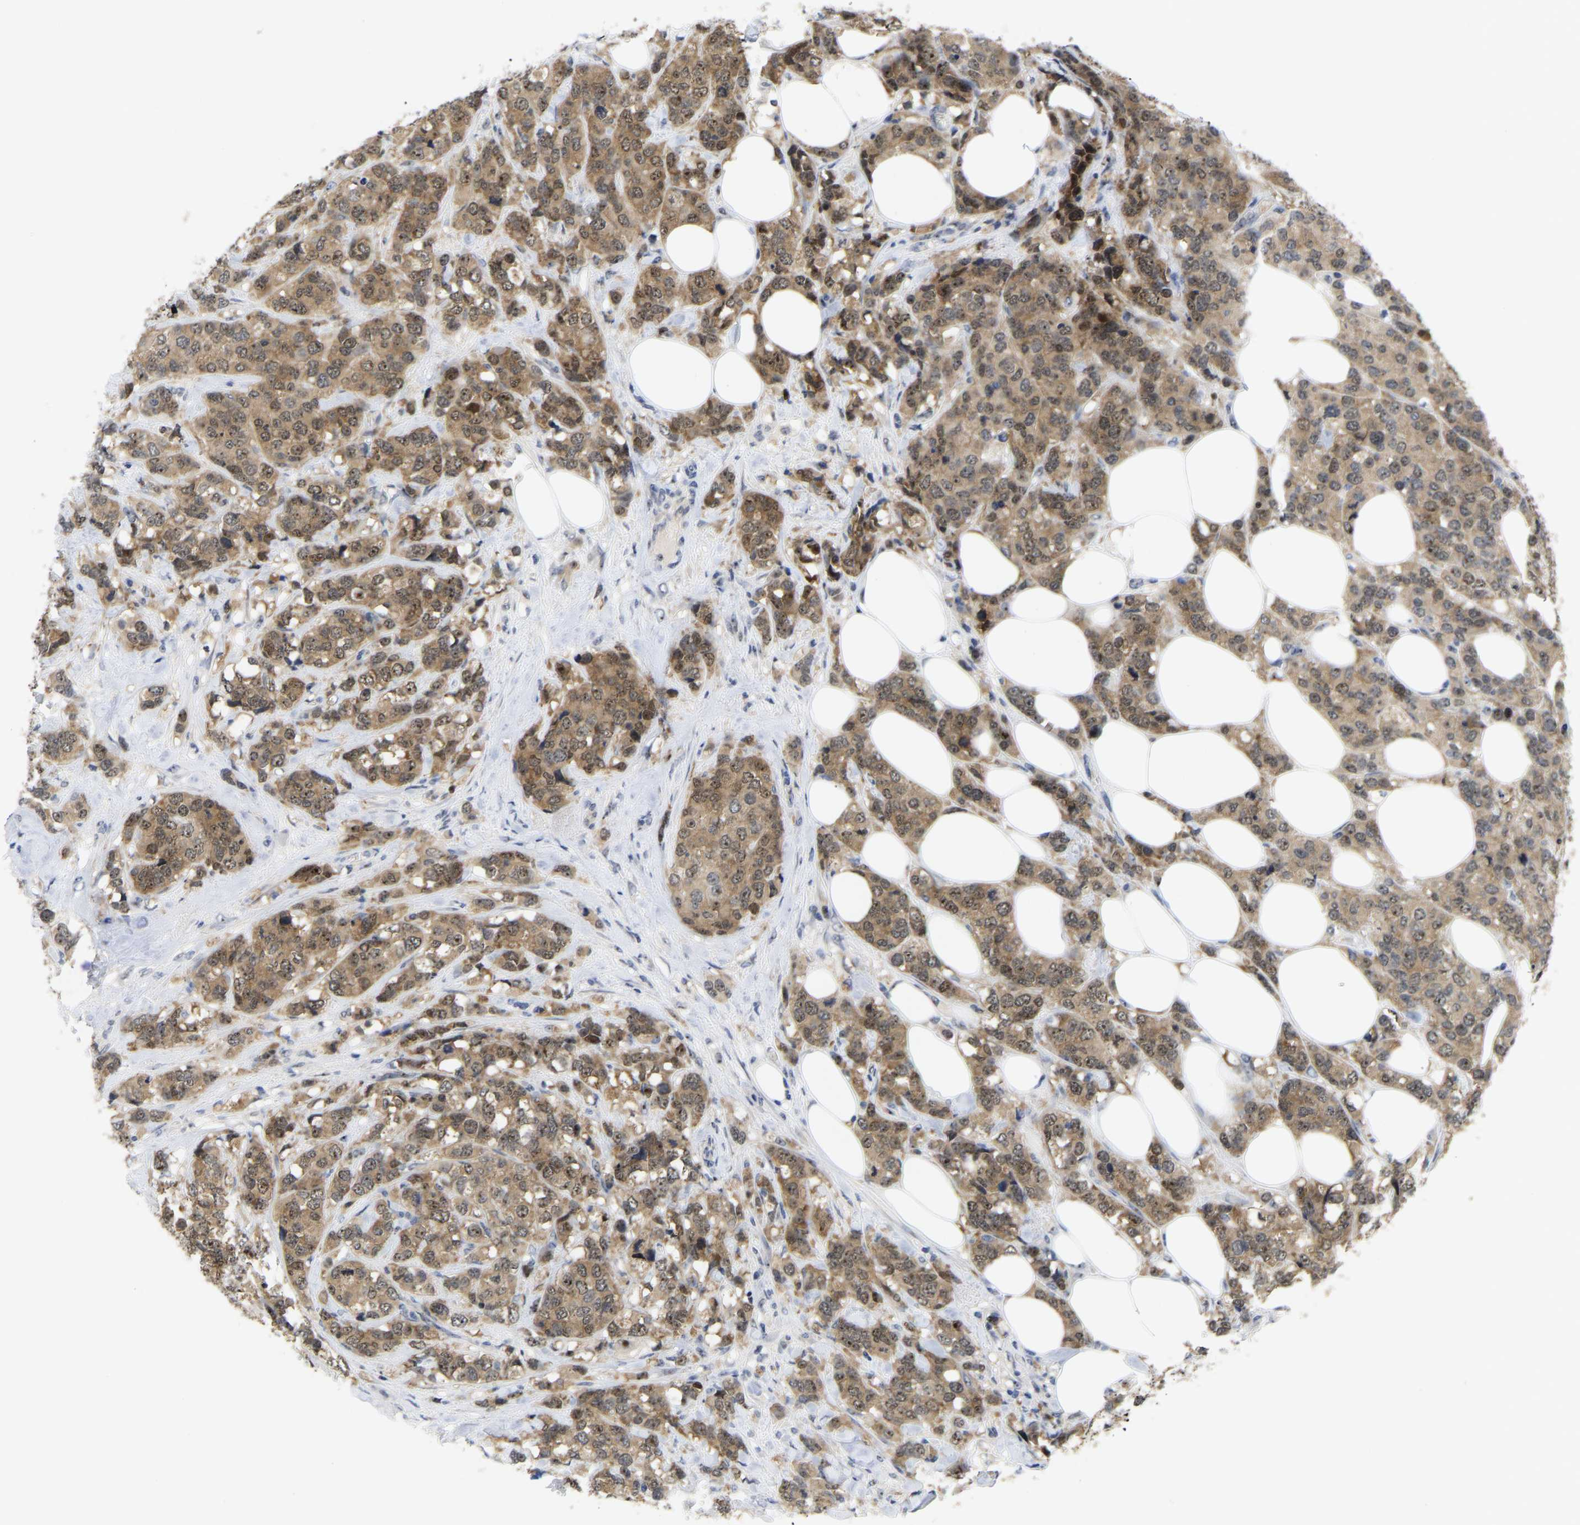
{"staining": {"intensity": "moderate", "quantity": ">75%", "location": "cytoplasmic/membranous,nuclear"}, "tissue": "breast cancer", "cell_type": "Tumor cells", "image_type": "cancer", "snomed": [{"axis": "morphology", "description": "Lobular carcinoma"}, {"axis": "topography", "description": "Breast"}], "caption": "Breast cancer was stained to show a protein in brown. There is medium levels of moderate cytoplasmic/membranous and nuclear positivity in about >75% of tumor cells. The staining was performed using DAB, with brown indicating positive protein expression. Nuclei are stained blue with hematoxylin.", "gene": "NLE1", "patient": {"sex": "female", "age": 59}}